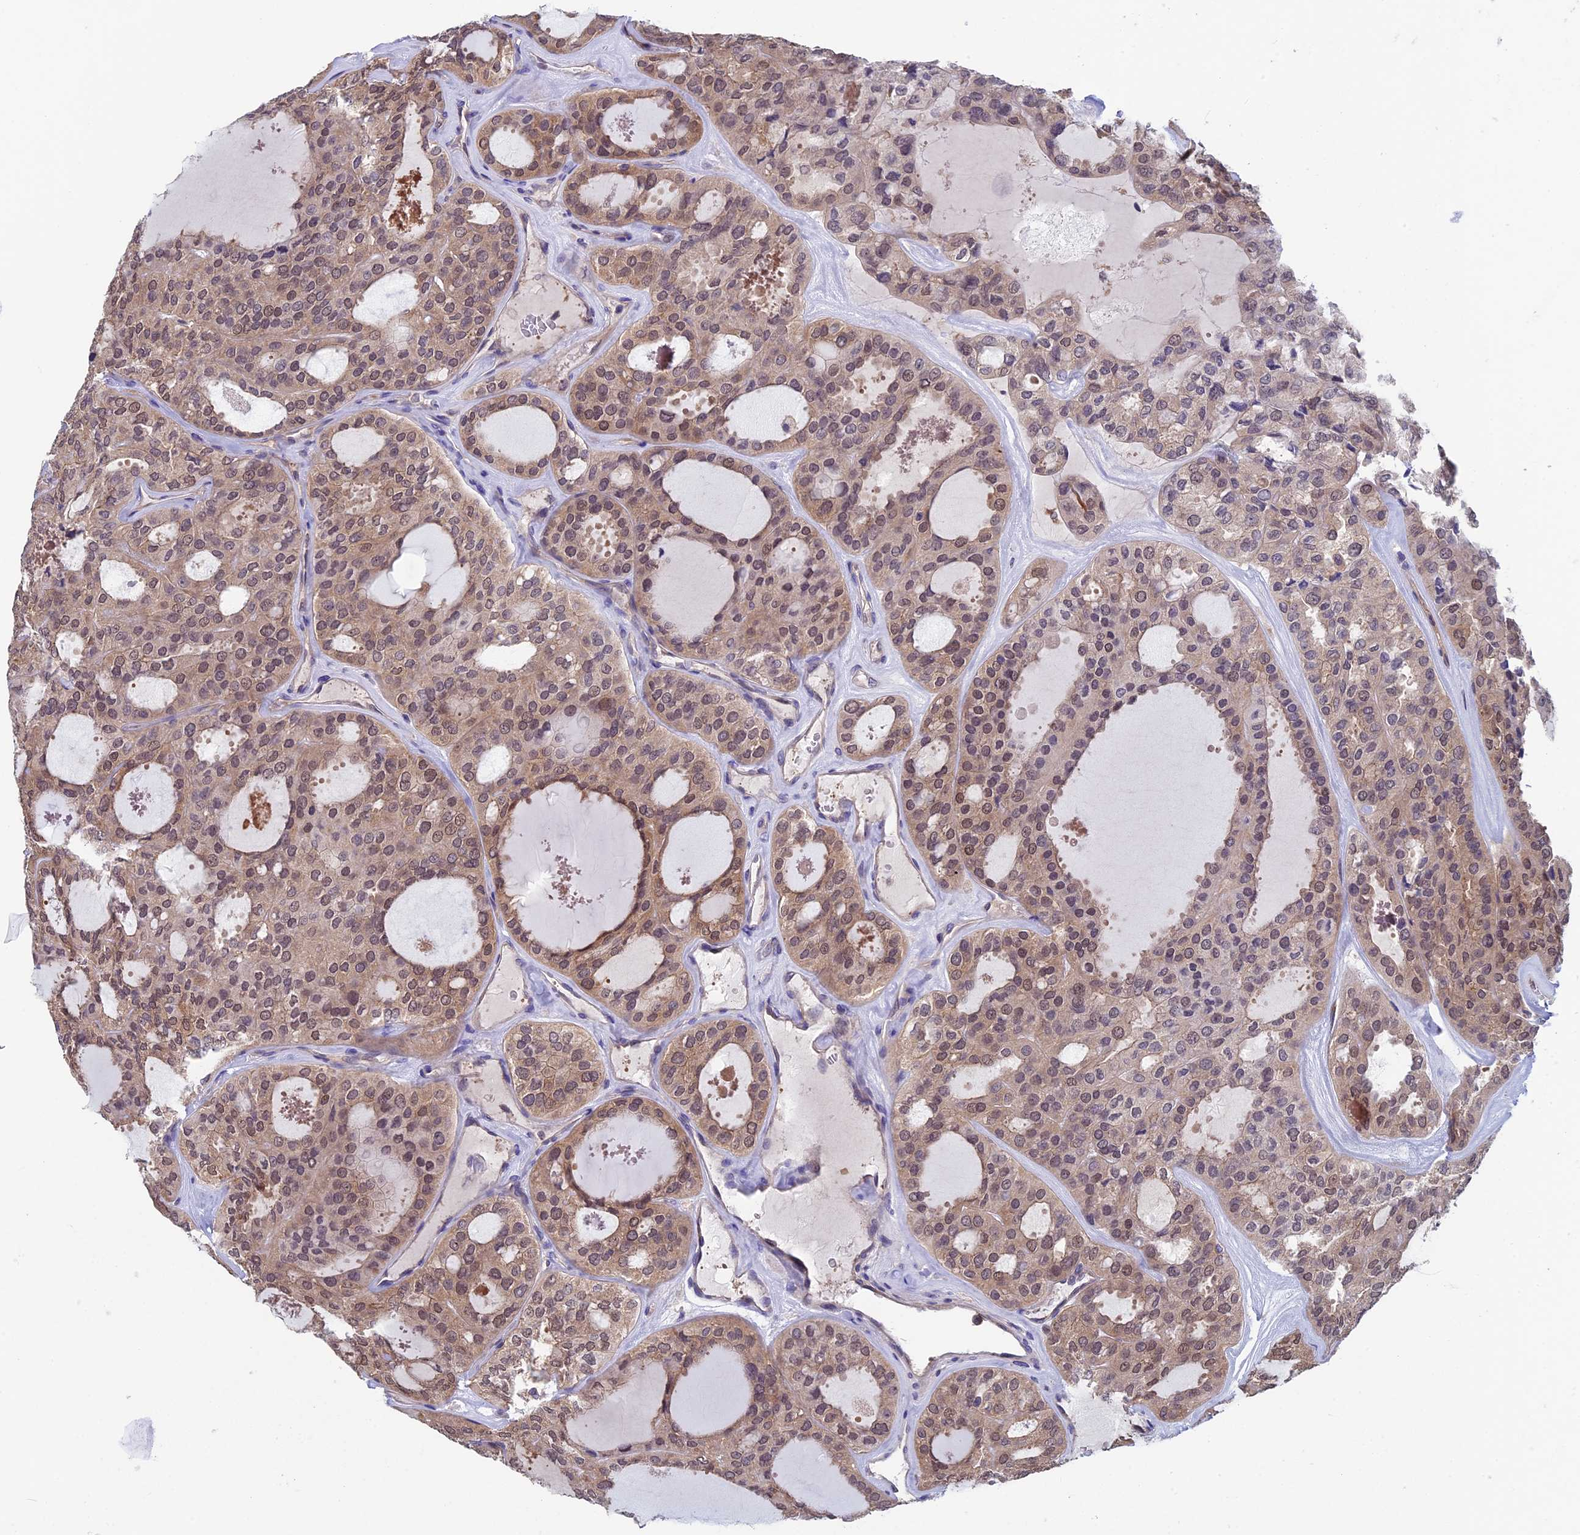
{"staining": {"intensity": "moderate", "quantity": "25%-75%", "location": "cytoplasmic/membranous,nuclear"}, "tissue": "thyroid cancer", "cell_type": "Tumor cells", "image_type": "cancer", "snomed": [{"axis": "morphology", "description": "Follicular adenoma carcinoma, NOS"}, {"axis": "topography", "description": "Thyroid gland"}], "caption": "The immunohistochemical stain labels moderate cytoplasmic/membranous and nuclear expression in tumor cells of thyroid cancer tissue.", "gene": "LCMT1", "patient": {"sex": "male", "age": 75}}